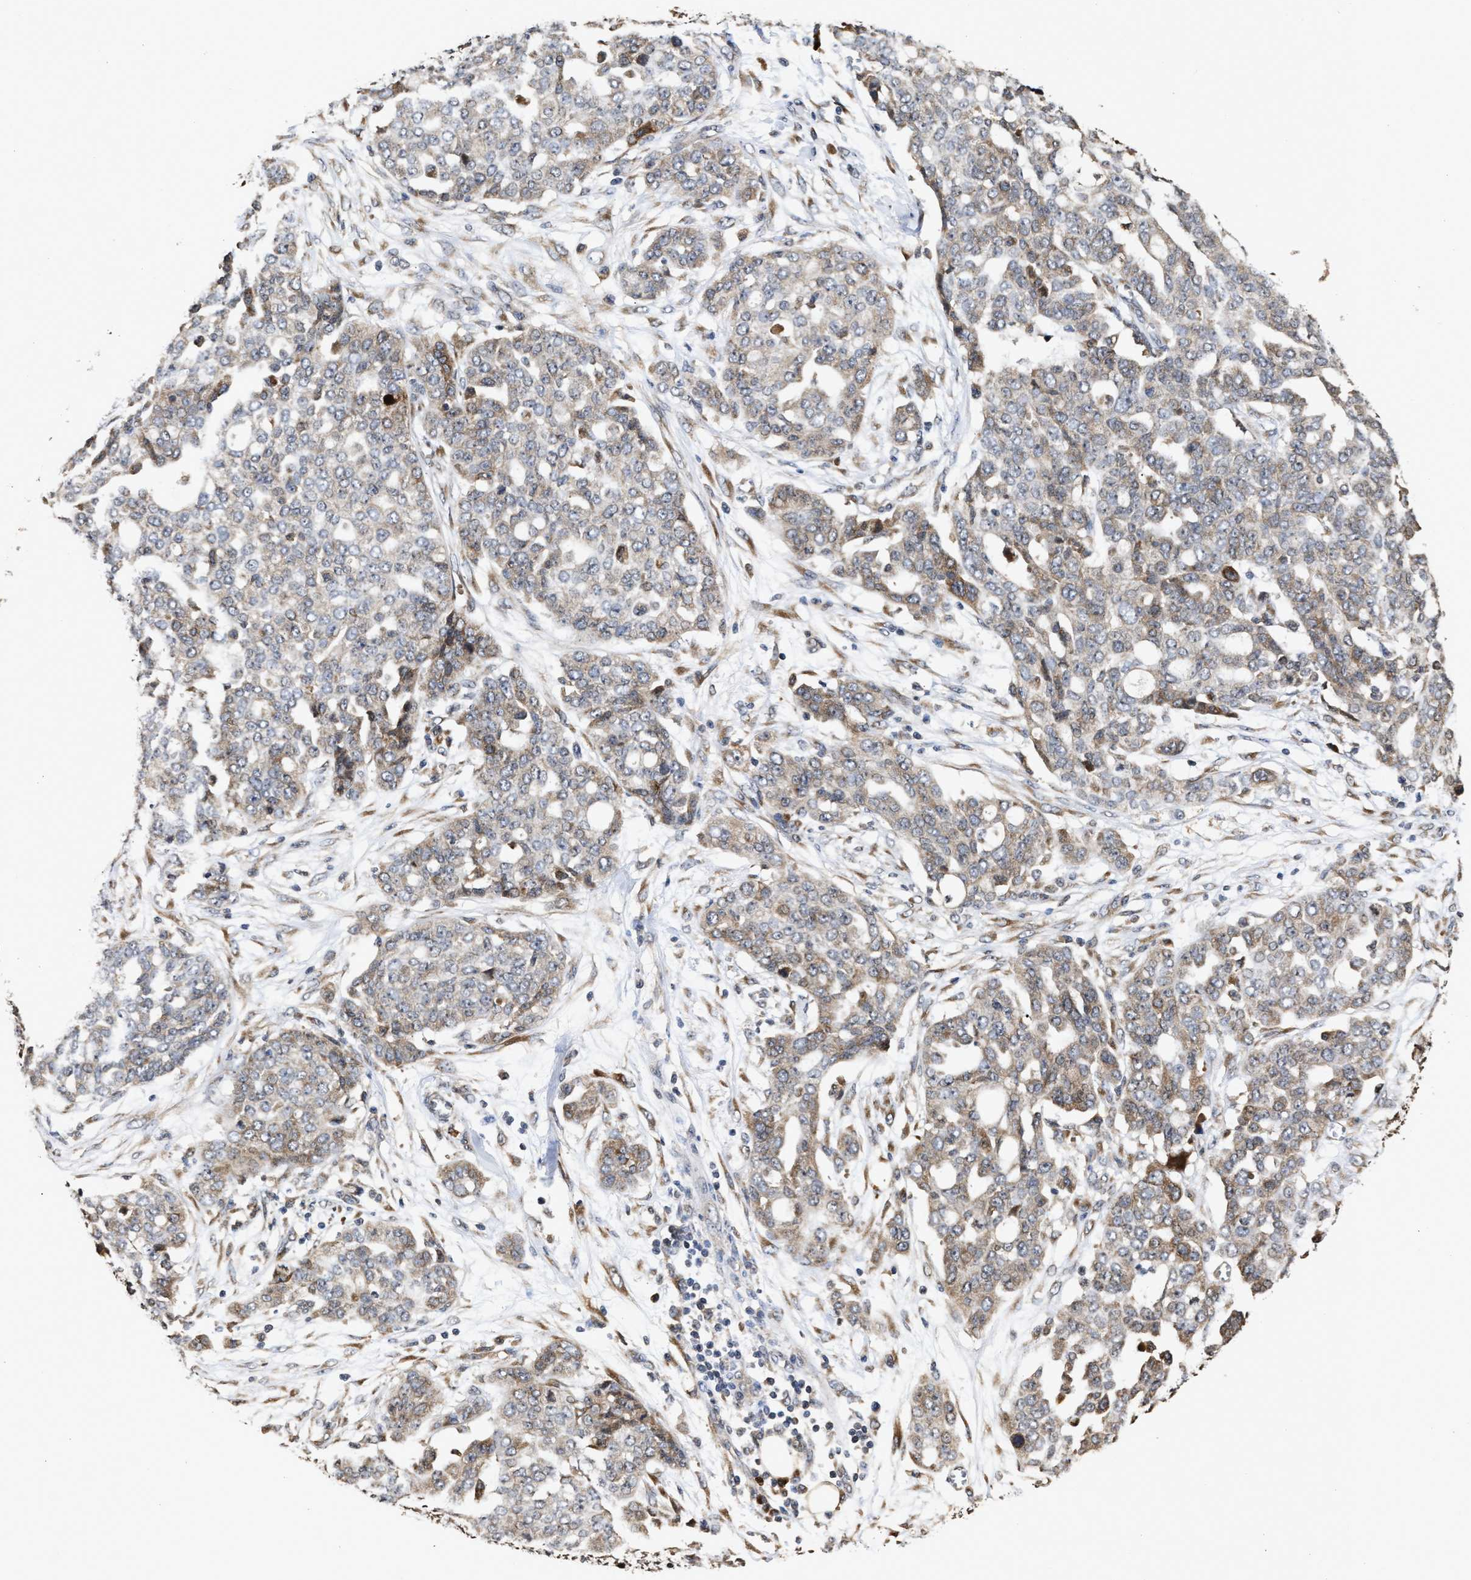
{"staining": {"intensity": "weak", "quantity": "25%-75%", "location": "cytoplasmic/membranous"}, "tissue": "ovarian cancer", "cell_type": "Tumor cells", "image_type": "cancer", "snomed": [{"axis": "morphology", "description": "Cystadenocarcinoma, serous, NOS"}, {"axis": "topography", "description": "Soft tissue"}, {"axis": "topography", "description": "Ovary"}], "caption": "This is a micrograph of IHC staining of serous cystadenocarcinoma (ovarian), which shows weak positivity in the cytoplasmic/membranous of tumor cells.", "gene": "SAR1A", "patient": {"sex": "female", "age": 57}}